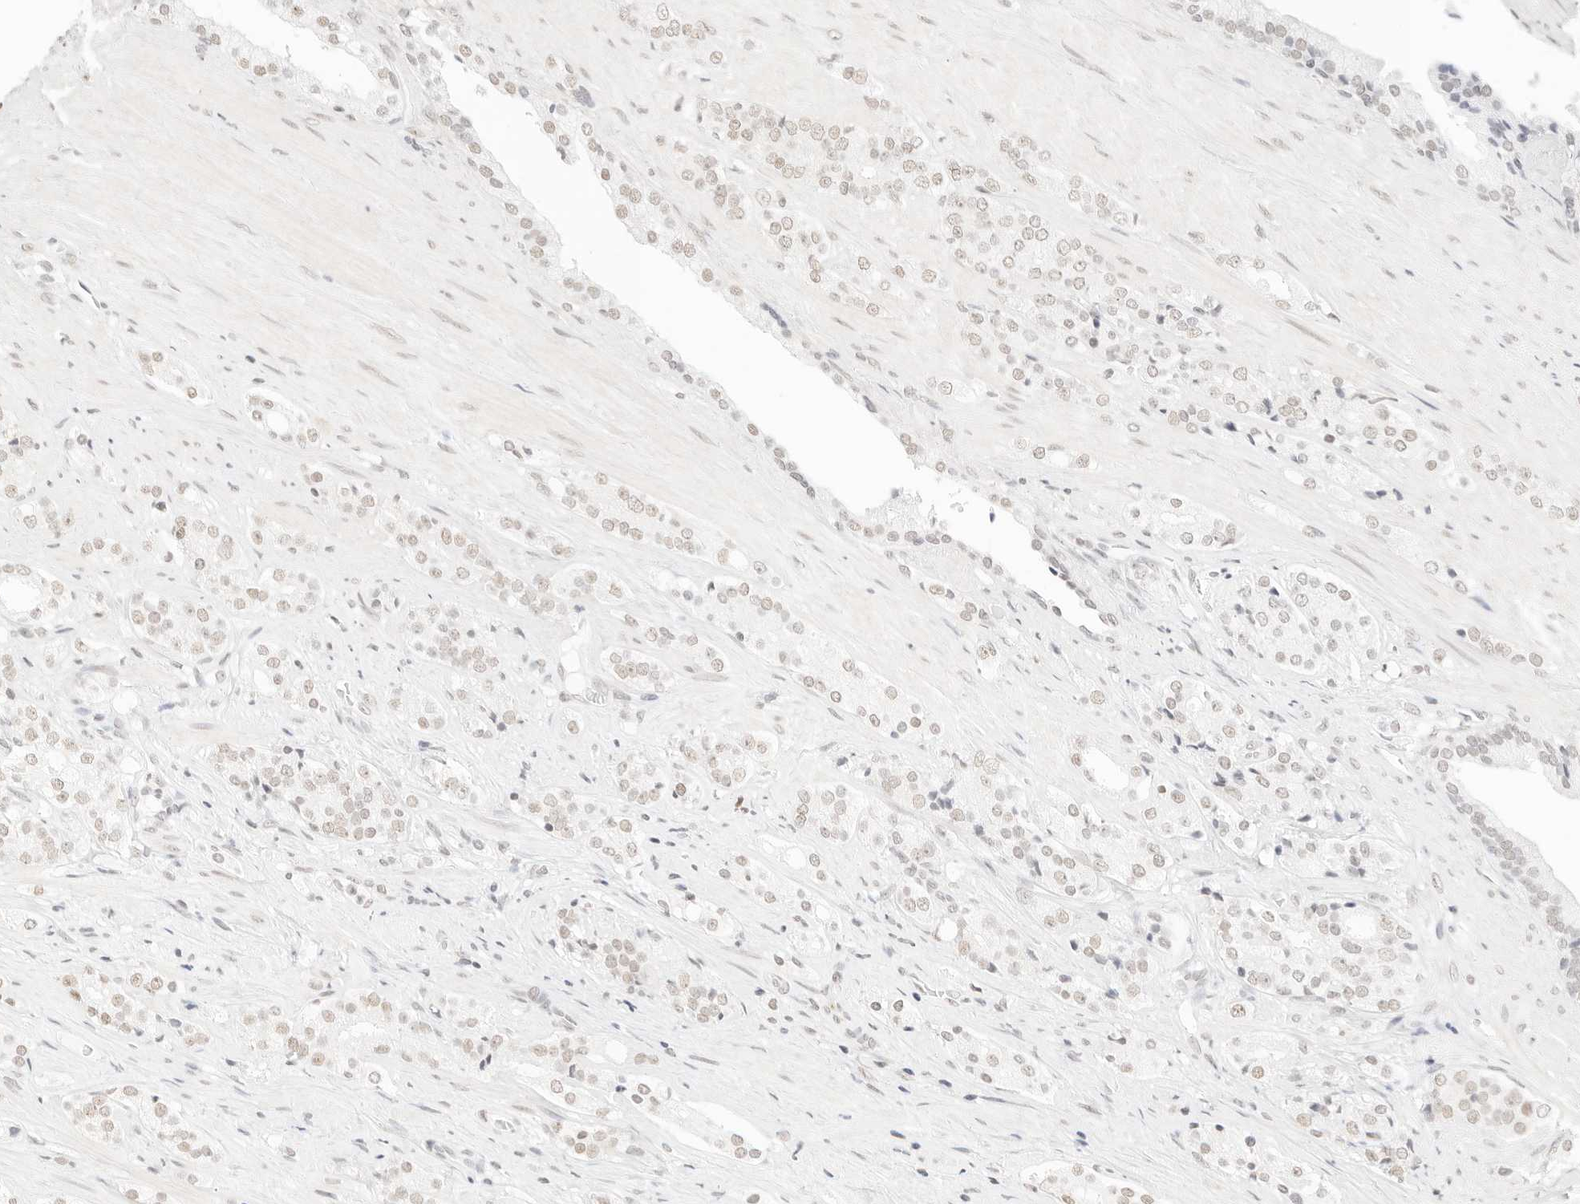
{"staining": {"intensity": "weak", "quantity": "25%-75%", "location": "nuclear"}, "tissue": "prostate cancer", "cell_type": "Tumor cells", "image_type": "cancer", "snomed": [{"axis": "morphology", "description": "Adenocarcinoma, High grade"}, {"axis": "topography", "description": "Prostate"}], "caption": "Immunohistochemical staining of human adenocarcinoma (high-grade) (prostate) exhibits weak nuclear protein expression in approximately 25%-75% of tumor cells.", "gene": "FBLN5", "patient": {"sex": "male", "age": 71}}